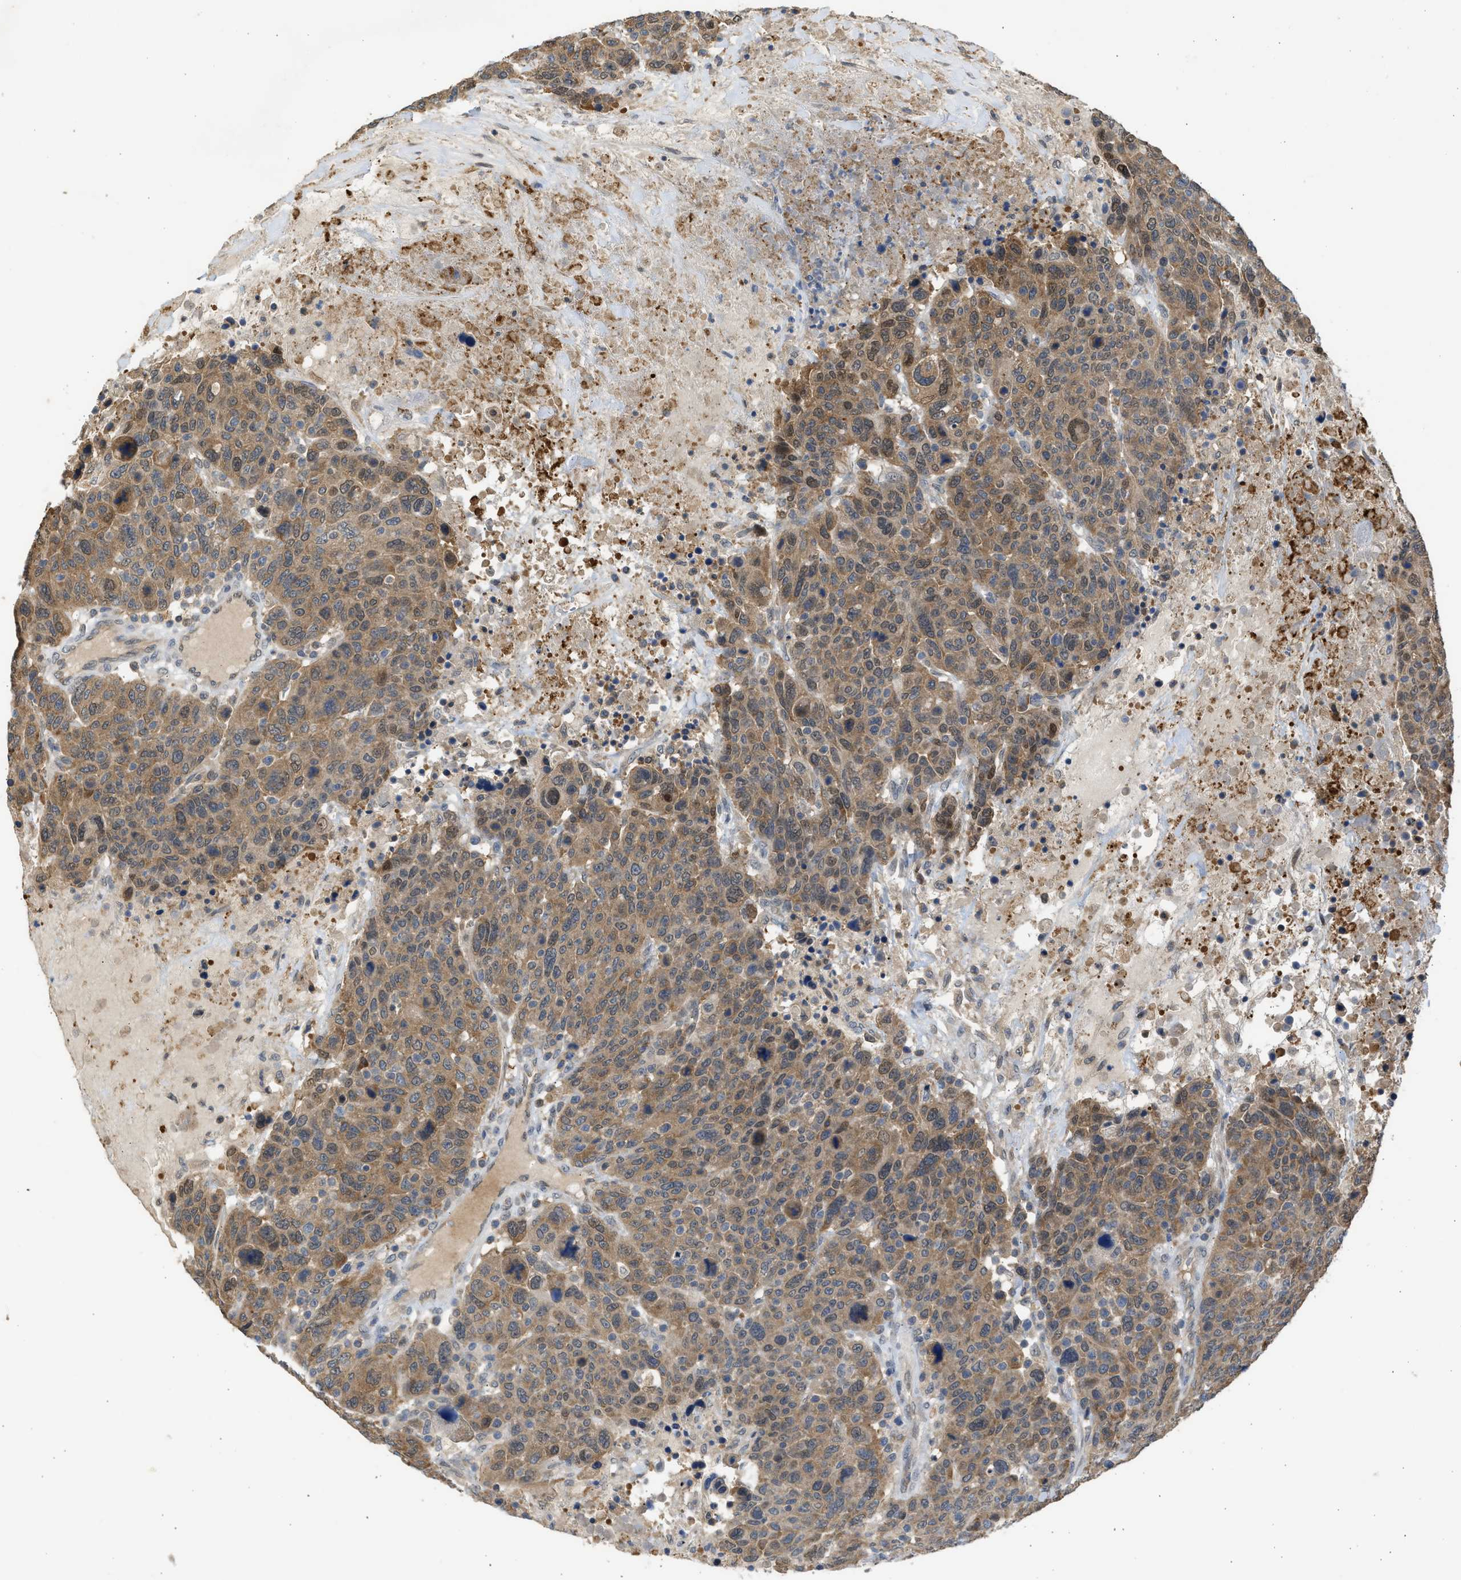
{"staining": {"intensity": "moderate", "quantity": ">75%", "location": "cytoplasmic/membranous"}, "tissue": "breast cancer", "cell_type": "Tumor cells", "image_type": "cancer", "snomed": [{"axis": "morphology", "description": "Duct carcinoma"}, {"axis": "topography", "description": "Breast"}], "caption": "Protein staining reveals moderate cytoplasmic/membranous expression in about >75% of tumor cells in breast cancer (infiltrating ductal carcinoma).", "gene": "MAPK7", "patient": {"sex": "female", "age": 37}}